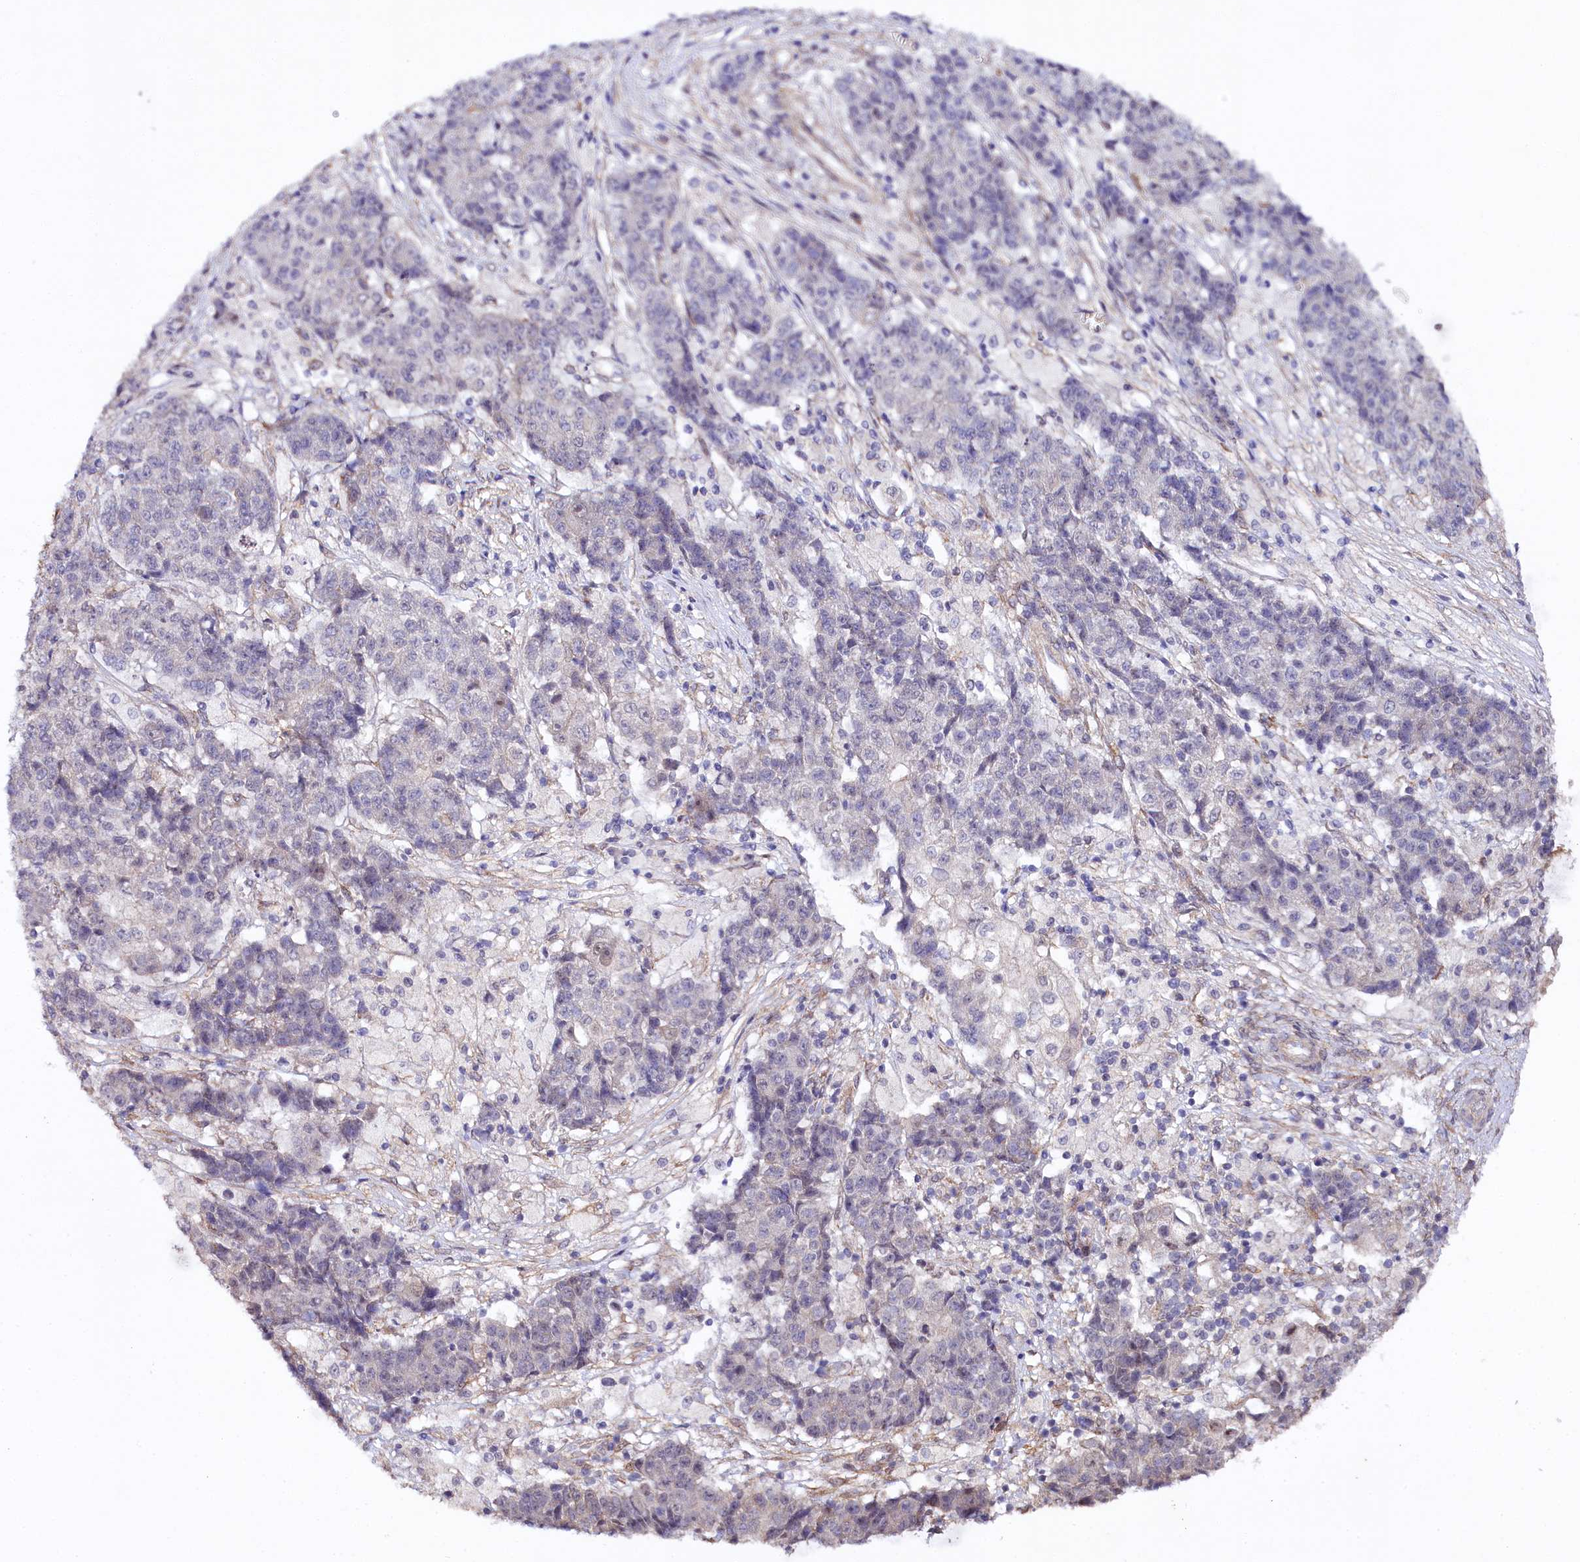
{"staining": {"intensity": "negative", "quantity": "none", "location": "none"}, "tissue": "ovarian cancer", "cell_type": "Tumor cells", "image_type": "cancer", "snomed": [{"axis": "morphology", "description": "Carcinoma, endometroid"}, {"axis": "topography", "description": "Ovary"}], "caption": "The immunohistochemistry (IHC) micrograph has no significant expression in tumor cells of ovarian endometroid carcinoma tissue.", "gene": "PHLDB1", "patient": {"sex": "female", "age": 42}}